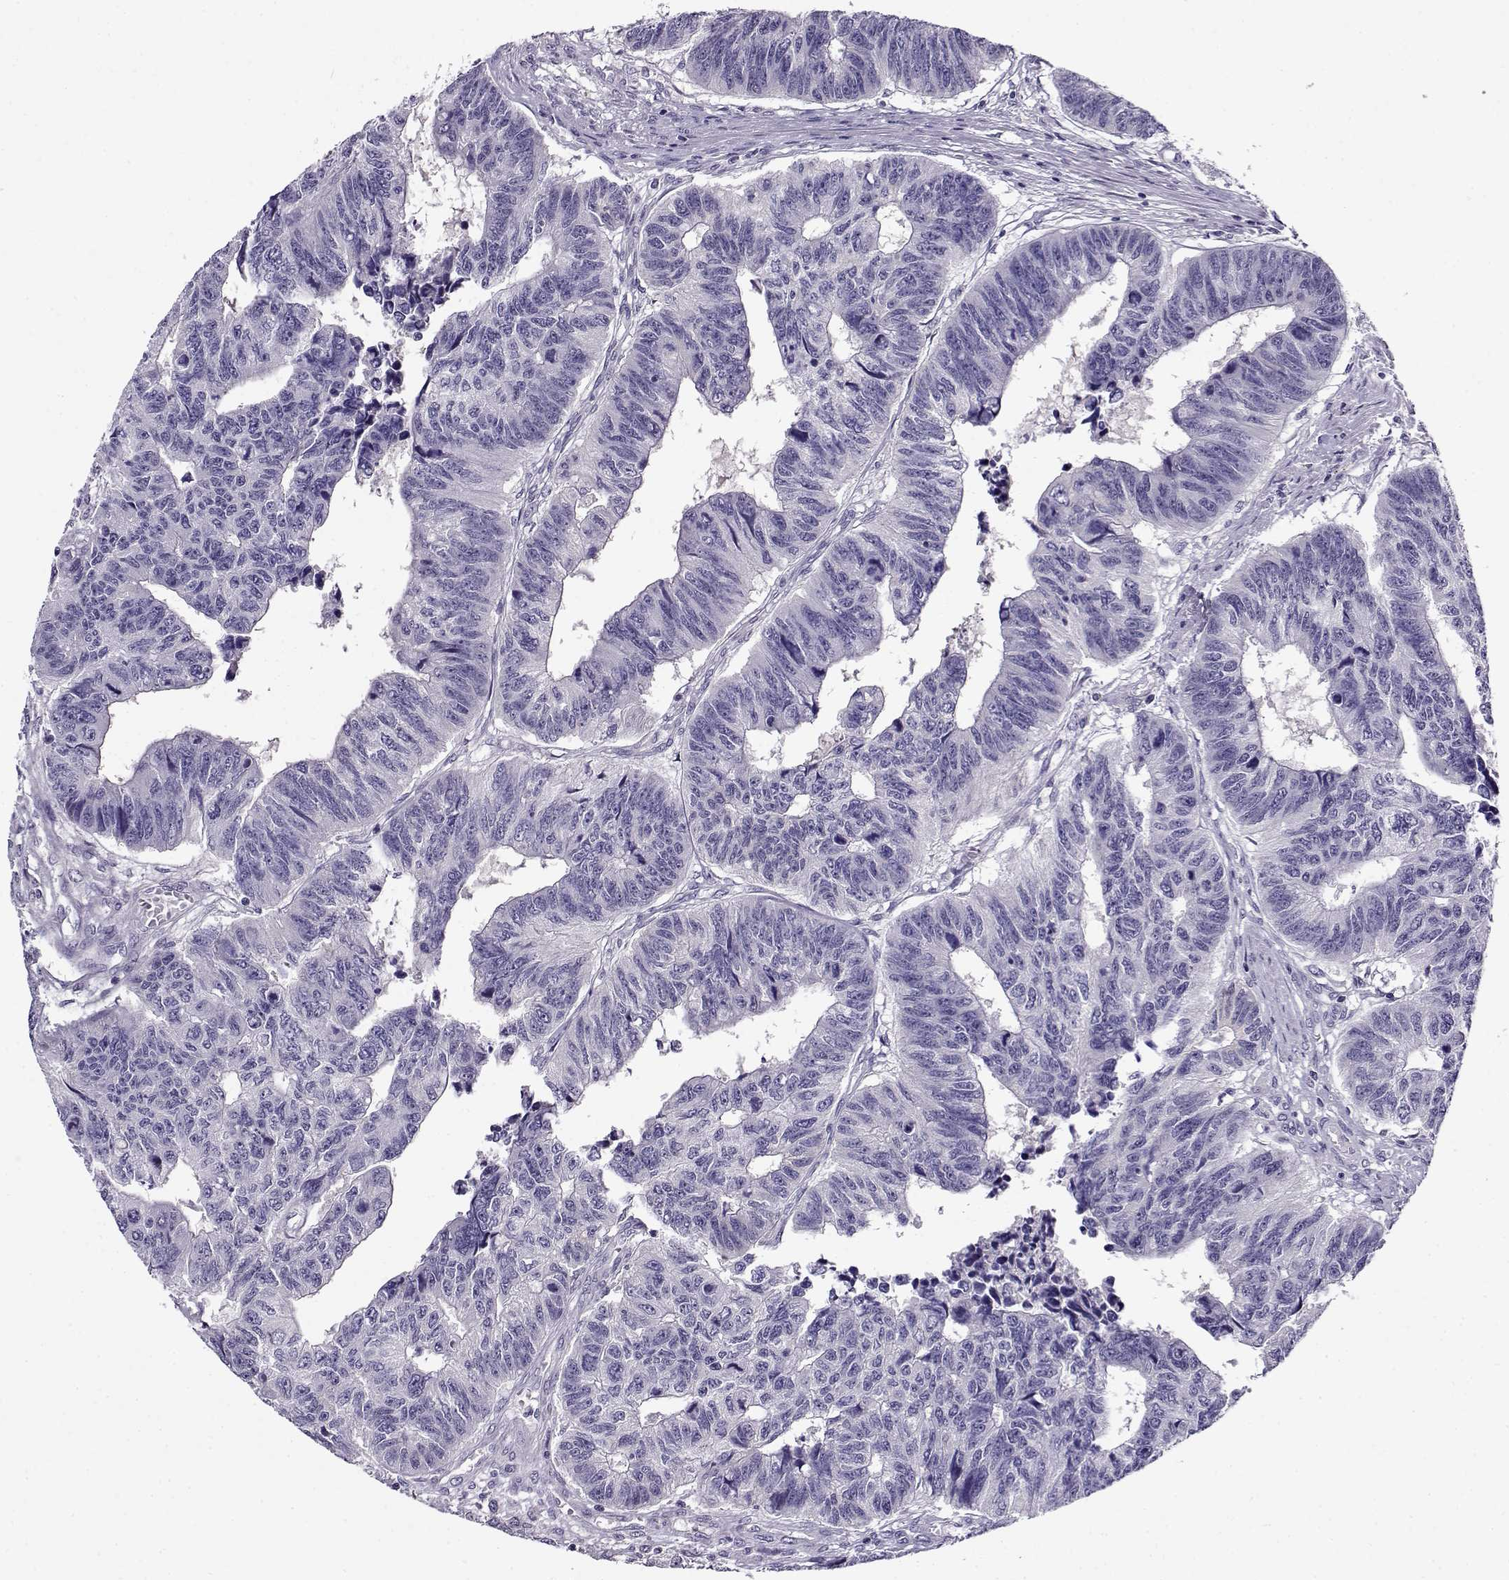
{"staining": {"intensity": "negative", "quantity": "none", "location": "none"}, "tissue": "colorectal cancer", "cell_type": "Tumor cells", "image_type": "cancer", "snomed": [{"axis": "morphology", "description": "Adenocarcinoma, NOS"}, {"axis": "topography", "description": "Rectum"}], "caption": "IHC of colorectal cancer (adenocarcinoma) demonstrates no positivity in tumor cells.", "gene": "FEZF1", "patient": {"sex": "female", "age": 85}}